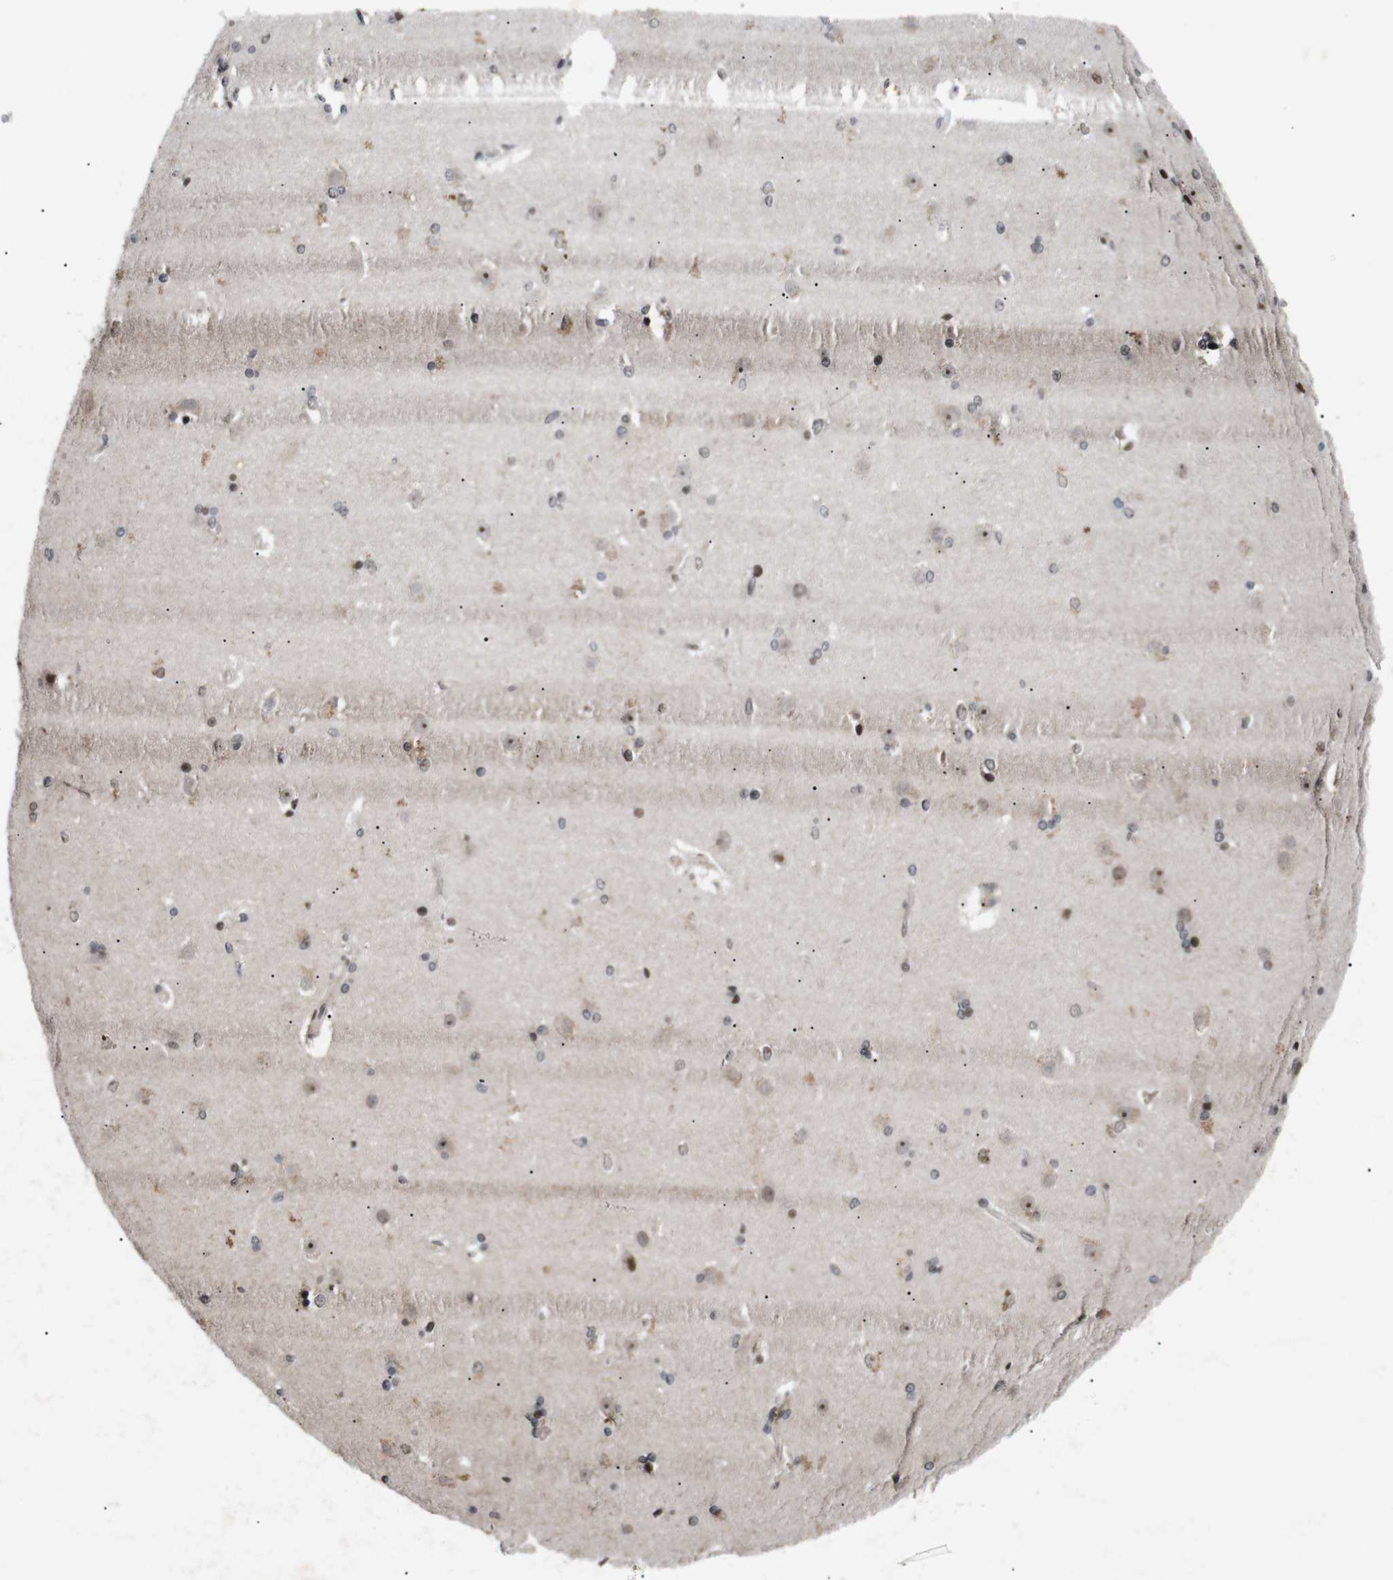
{"staining": {"intensity": "strong", "quantity": "<25%", "location": "nuclear"}, "tissue": "caudate", "cell_type": "Glial cells", "image_type": "normal", "snomed": [{"axis": "morphology", "description": "Normal tissue, NOS"}, {"axis": "topography", "description": "Lateral ventricle wall"}], "caption": "High-magnification brightfield microscopy of normal caudate stained with DAB (brown) and counterstained with hematoxylin (blue). glial cells exhibit strong nuclear expression is identified in approximately<25% of cells.", "gene": "KIF23", "patient": {"sex": "female", "age": 19}}